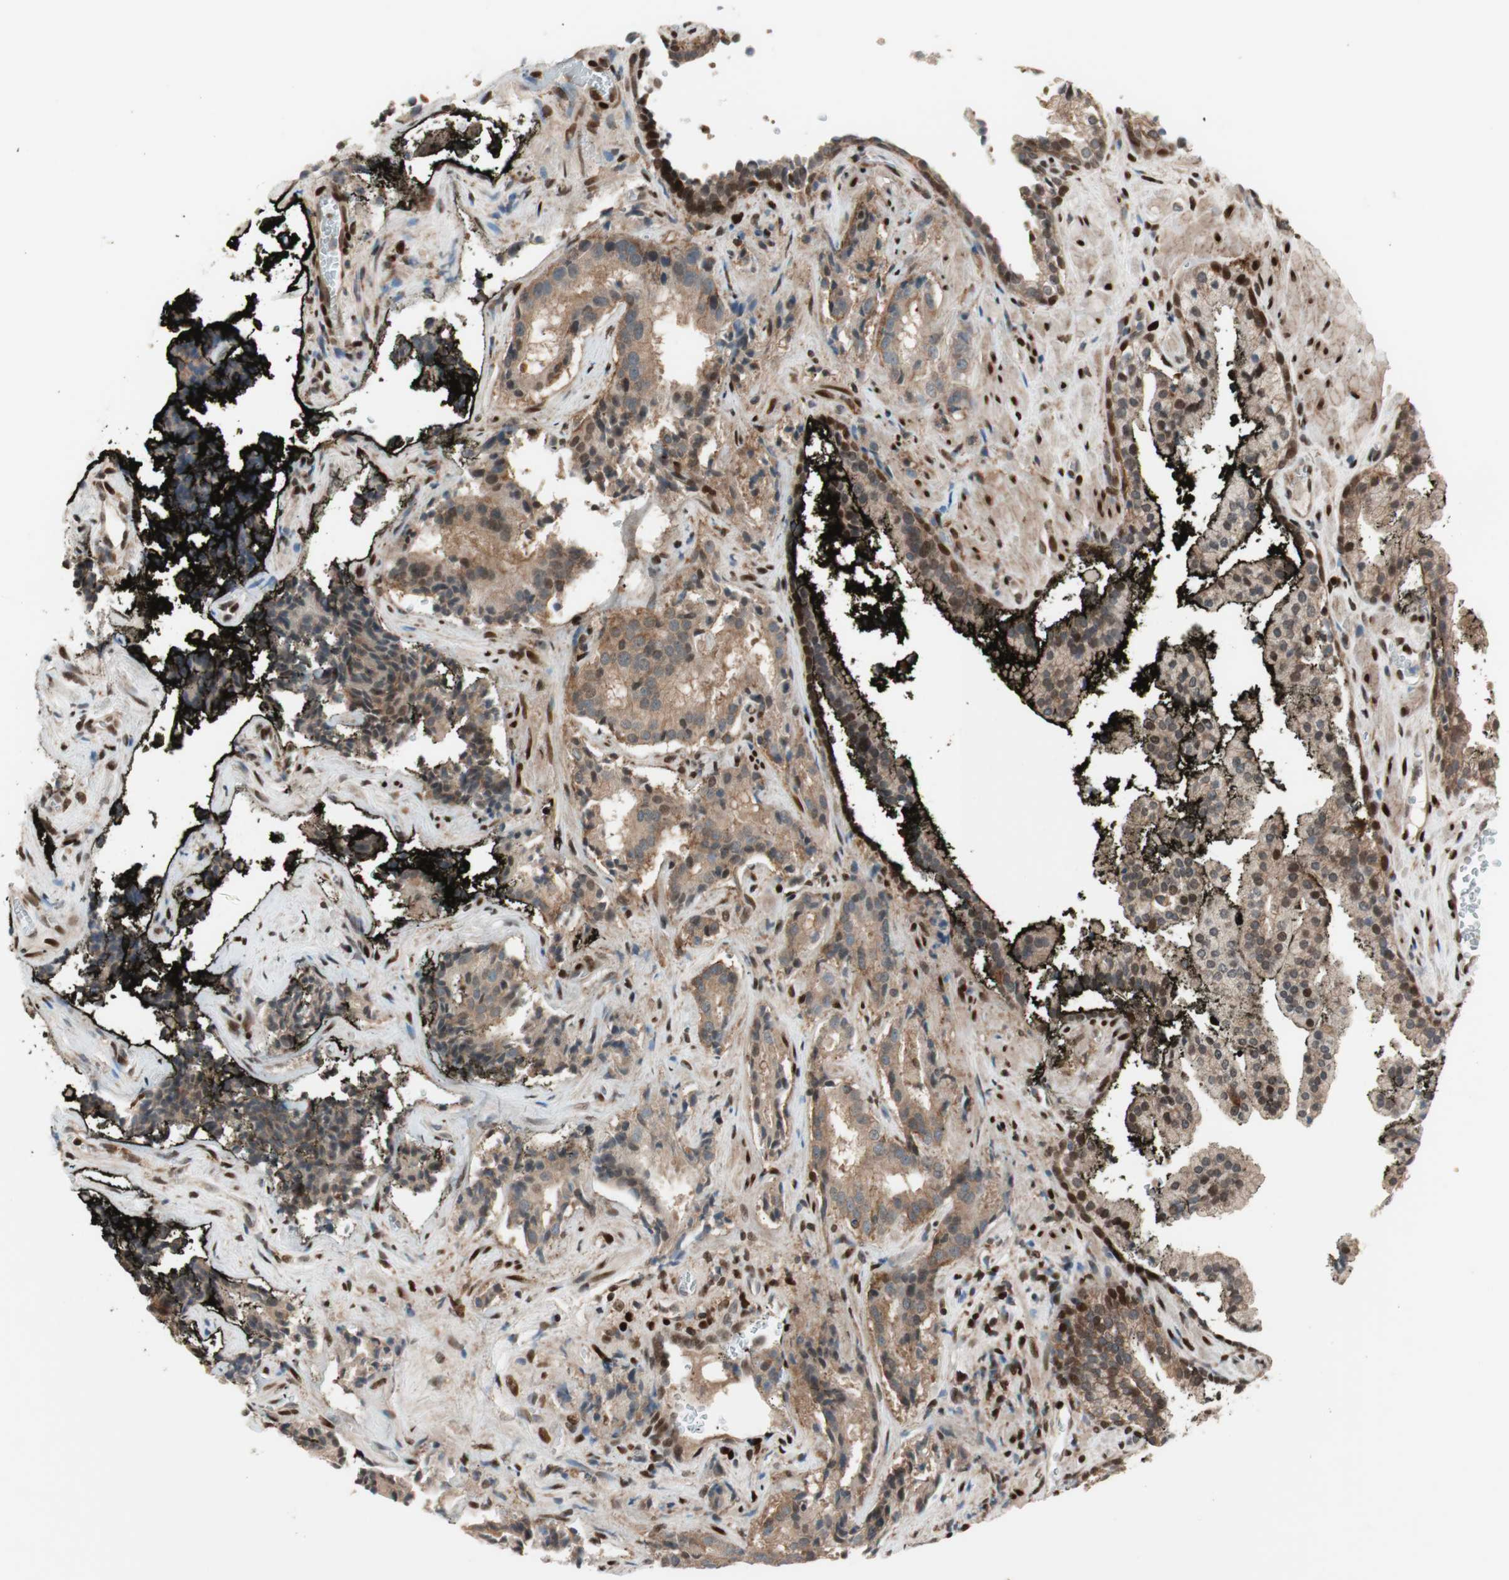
{"staining": {"intensity": "moderate", "quantity": ">75%", "location": "cytoplasmic/membranous,nuclear"}, "tissue": "prostate cancer", "cell_type": "Tumor cells", "image_type": "cancer", "snomed": [{"axis": "morphology", "description": "Adenocarcinoma, High grade"}, {"axis": "topography", "description": "Prostate"}], "caption": "Immunohistochemical staining of human prostate high-grade adenocarcinoma displays medium levels of moderate cytoplasmic/membranous and nuclear protein expression in about >75% of tumor cells. Using DAB (3,3'-diaminobenzidine) (brown) and hematoxylin (blue) stains, captured at high magnification using brightfield microscopy.", "gene": "BIN1", "patient": {"sex": "male", "age": 58}}